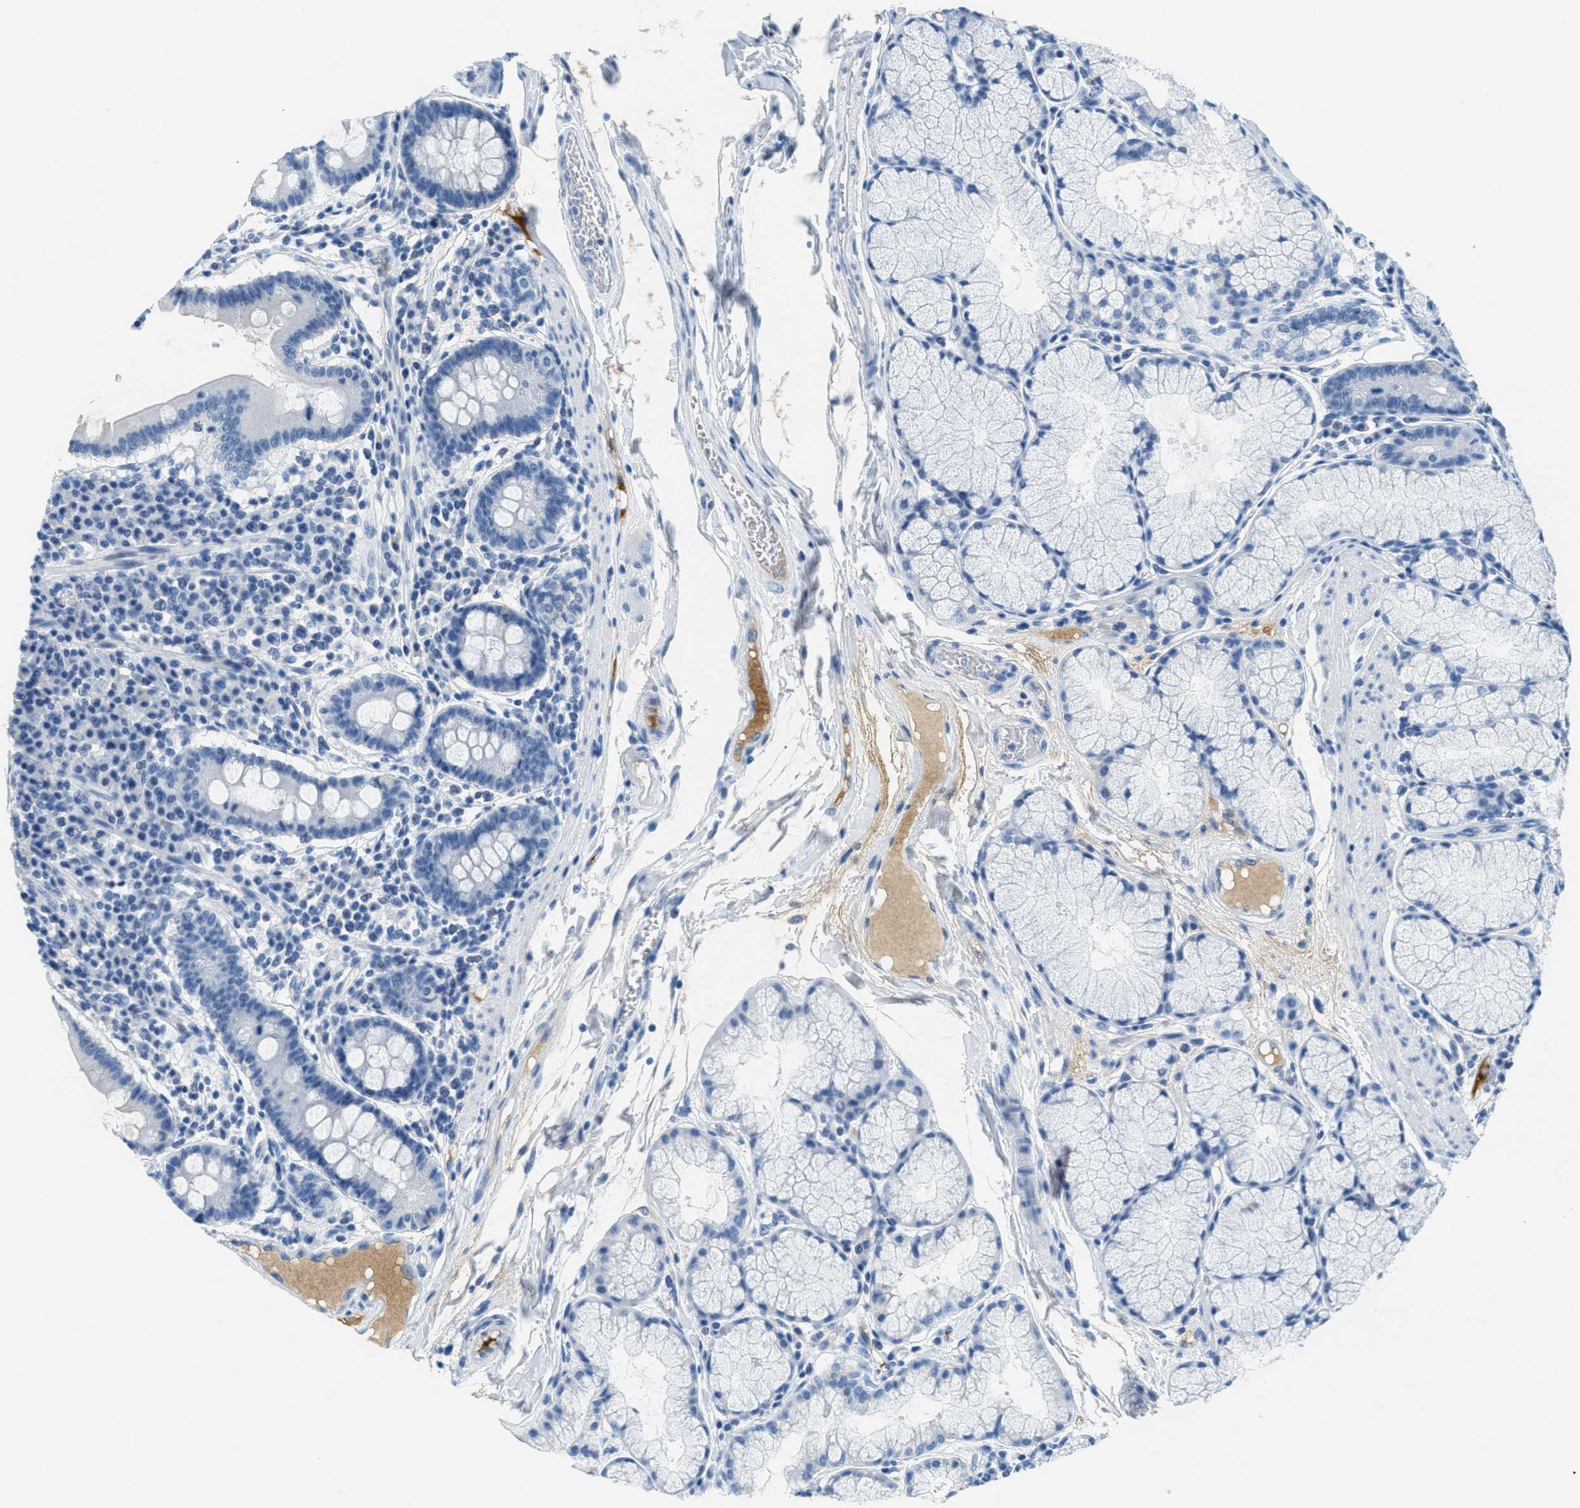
{"staining": {"intensity": "negative", "quantity": "none", "location": "none"}, "tissue": "duodenum", "cell_type": "Glandular cells", "image_type": "normal", "snomed": [{"axis": "morphology", "description": "Normal tissue, NOS"}, {"axis": "topography", "description": "Duodenum"}], "caption": "Photomicrograph shows no significant protein positivity in glandular cells of benign duodenum.", "gene": "A2M", "patient": {"sex": "male", "age": 50}}